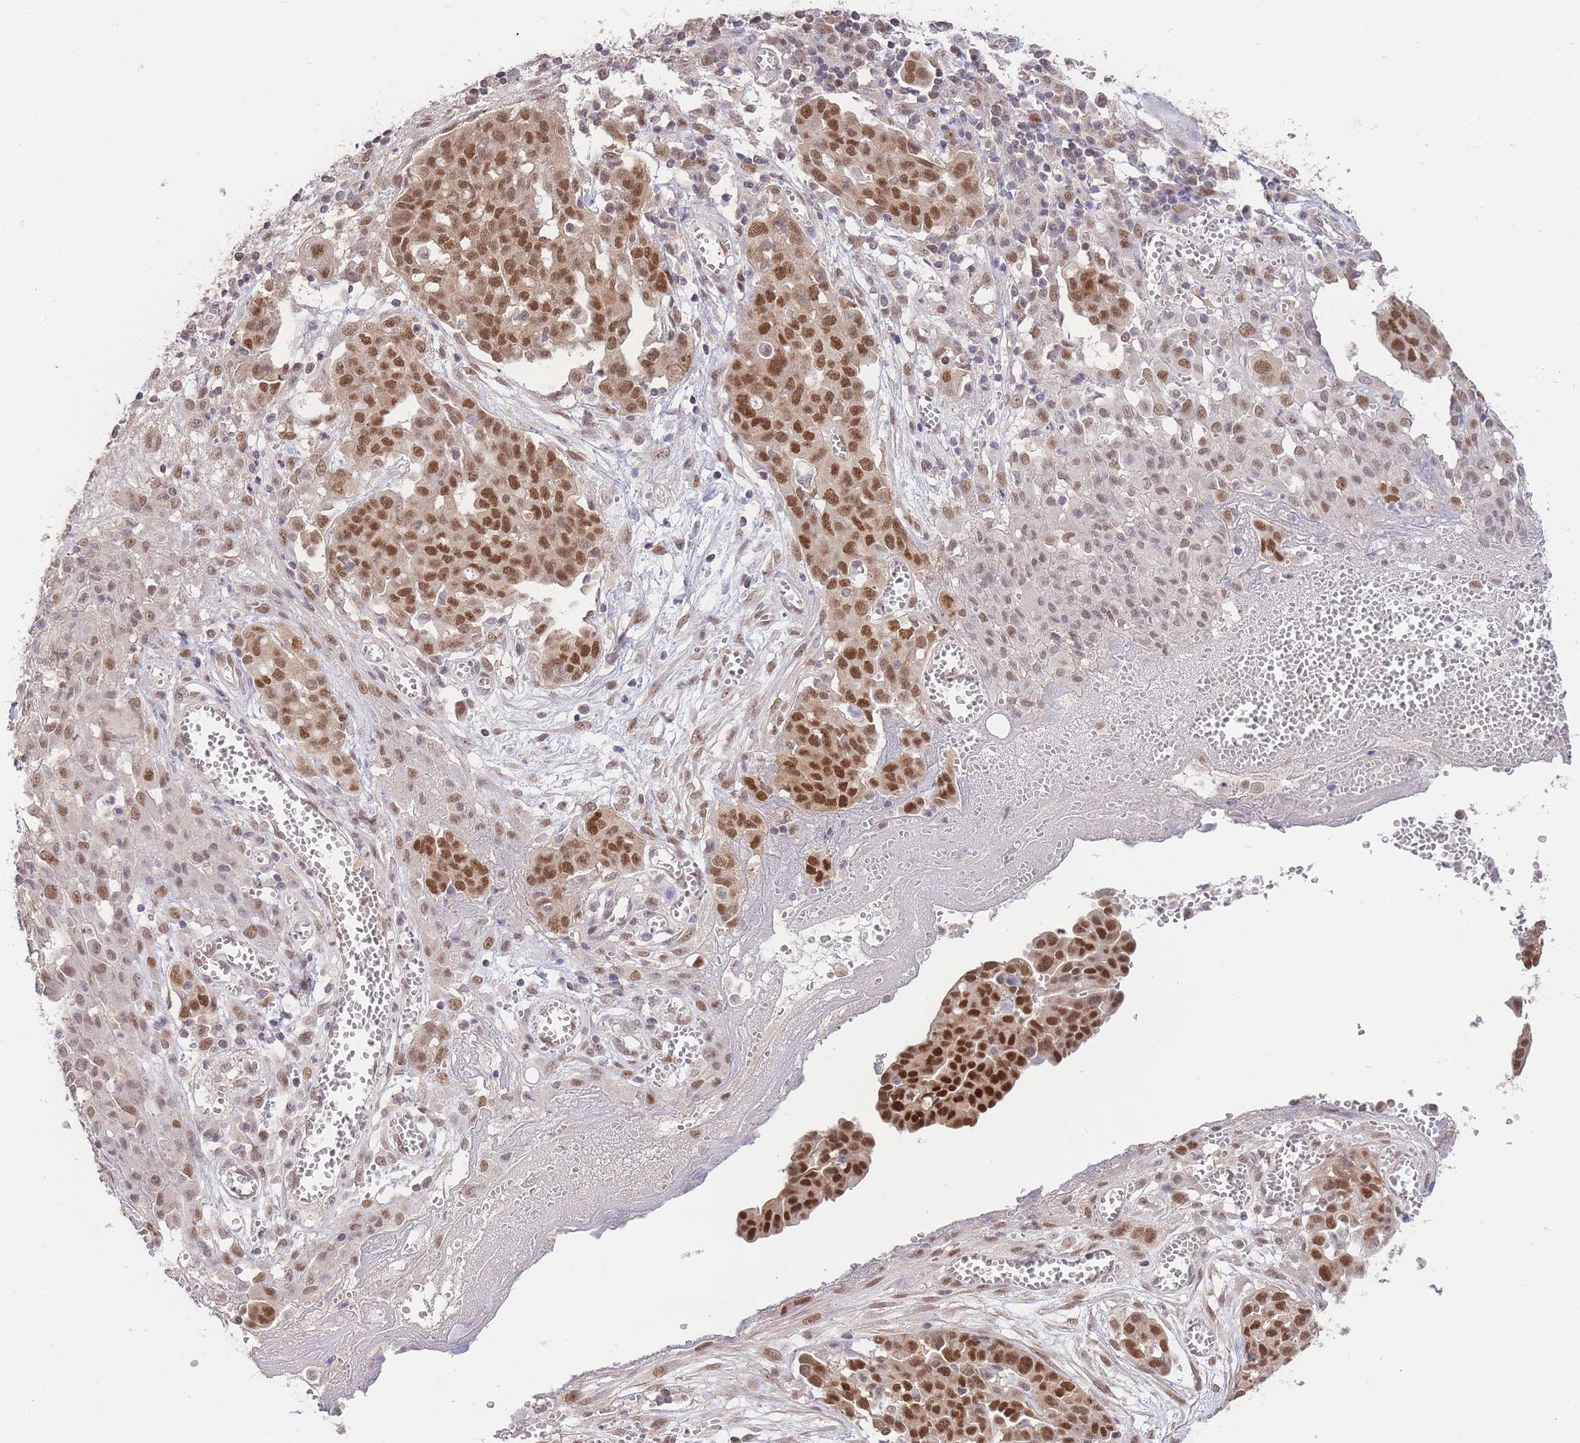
{"staining": {"intensity": "moderate", "quantity": ">75%", "location": "nuclear"}, "tissue": "ovarian cancer", "cell_type": "Tumor cells", "image_type": "cancer", "snomed": [{"axis": "morphology", "description": "Cystadenocarcinoma, serous, NOS"}, {"axis": "topography", "description": "Soft tissue"}, {"axis": "topography", "description": "Ovary"}], "caption": "Immunohistochemical staining of ovarian serous cystadenocarcinoma demonstrates medium levels of moderate nuclear positivity in about >75% of tumor cells. (IHC, brightfield microscopy, high magnification).", "gene": "UBXN7", "patient": {"sex": "female", "age": 57}}